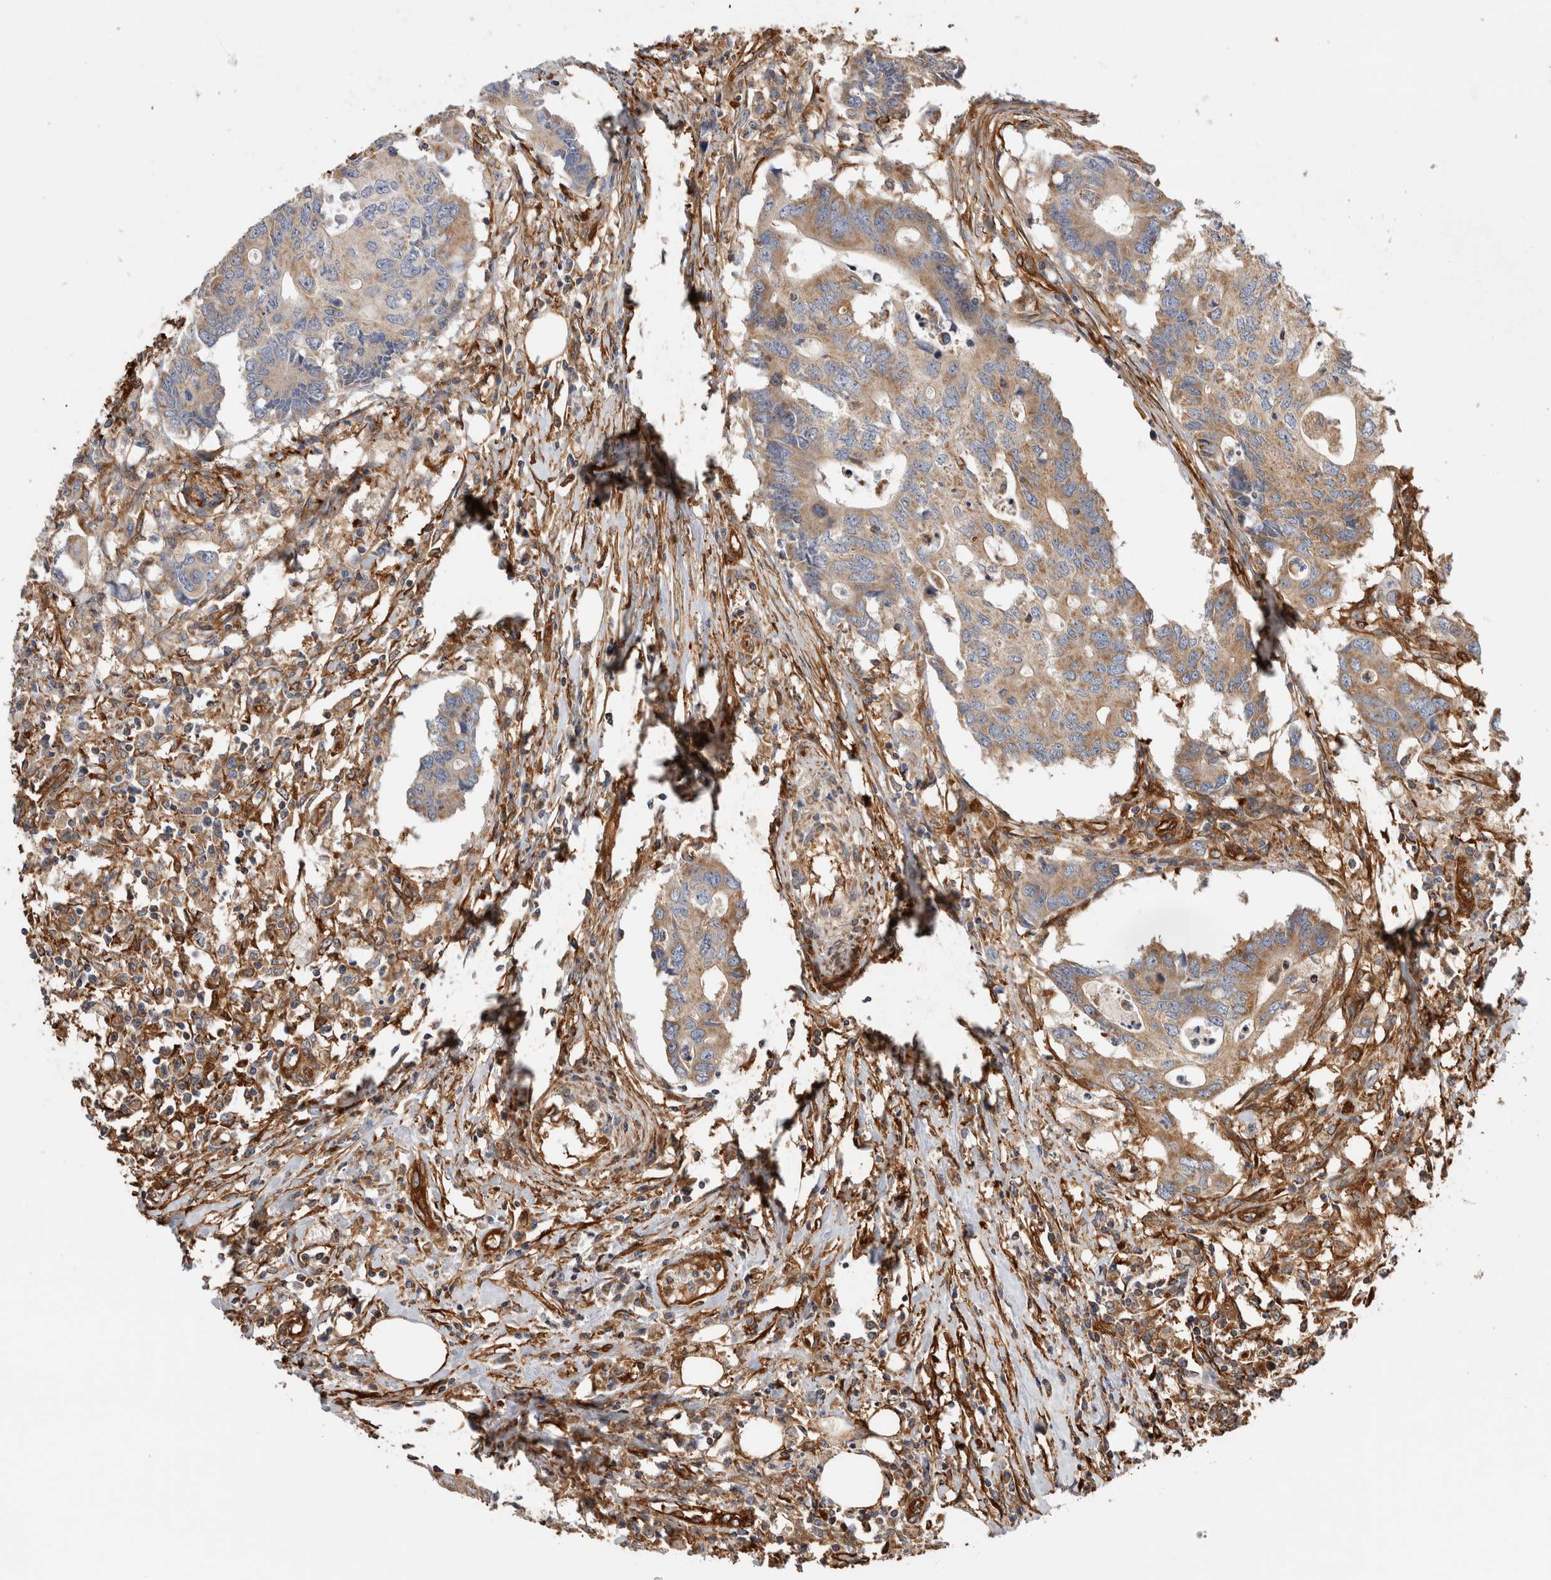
{"staining": {"intensity": "weak", "quantity": ">75%", "location": "cytoplasmic/membranous"}, "tissue": "colorectal cancer", "cell_type": "Tumor cells", "image_type": "cancer", "snomed": [{"axis": "morphology", "description": "Adenocarcinoma, NOS"}, {"axis": "topography", "description": "Colon"}], "caption": "Colorectal cancer (adenocarcinoma) tissue demonstrates weak cytoplasmic/membranous expression in approximately >75% of tumor cells", "gene": "ZNF397", "patient": {"sex": "male", "age": 71}}